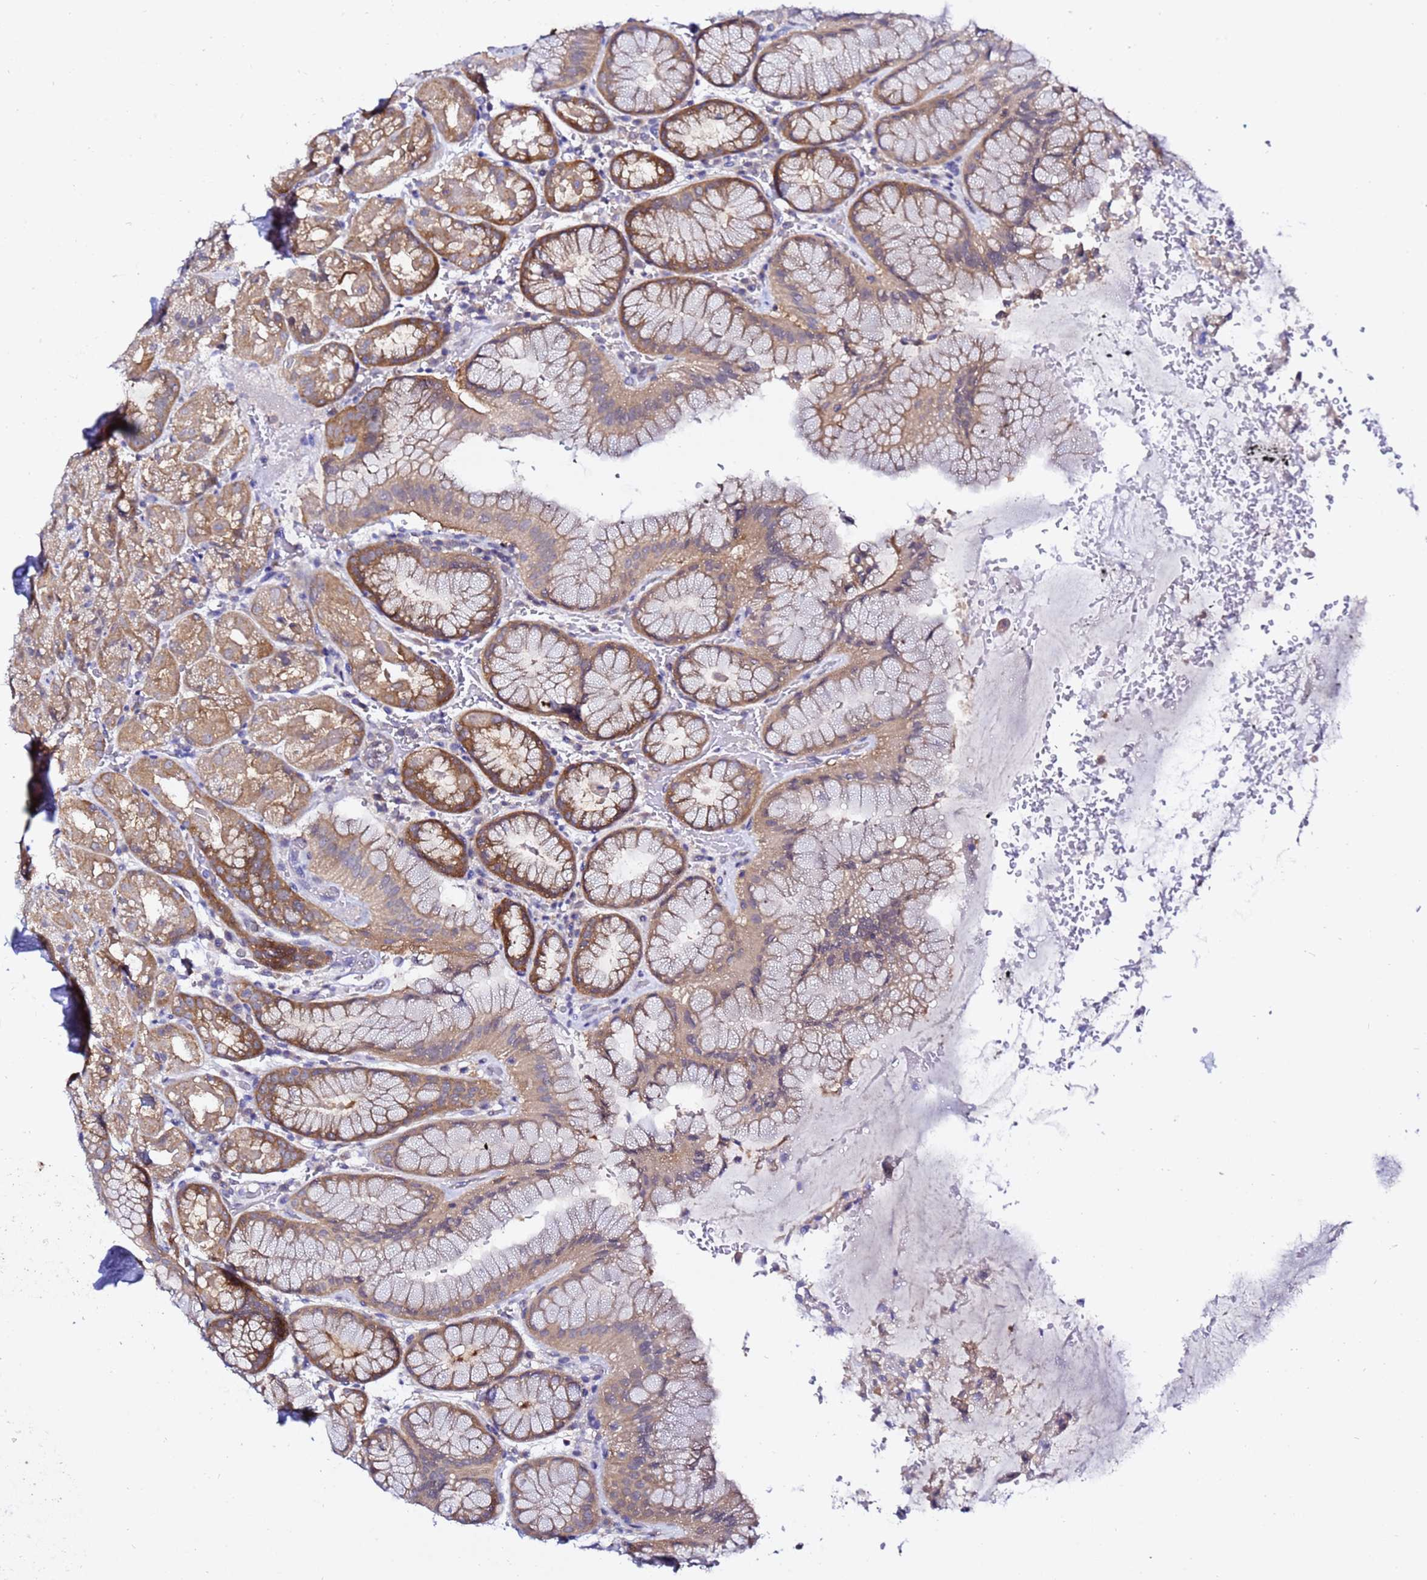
{"staining": {"intensity": "moderate", "quantity": ">75%", "location": "cytoplasmic/membranous"}, "tissue": "stomach", "cell_type": "Glandular cells", "image_type": "normal", "snomed": [{"axis": "morphology", "description": "Normal tissue, NOS"}, {"axis": "topography", "description": "Stomach, upper"}, {"axis": "topography", "description": "Stomach, lower"}], "caption": "Stomach stained for a protein (brown) shows moderate cytoplasmic/membranous positive staining in about >75% of glandular cells.", "gene": "LENG1", "patient": {"sex": "male", "age": 67}}